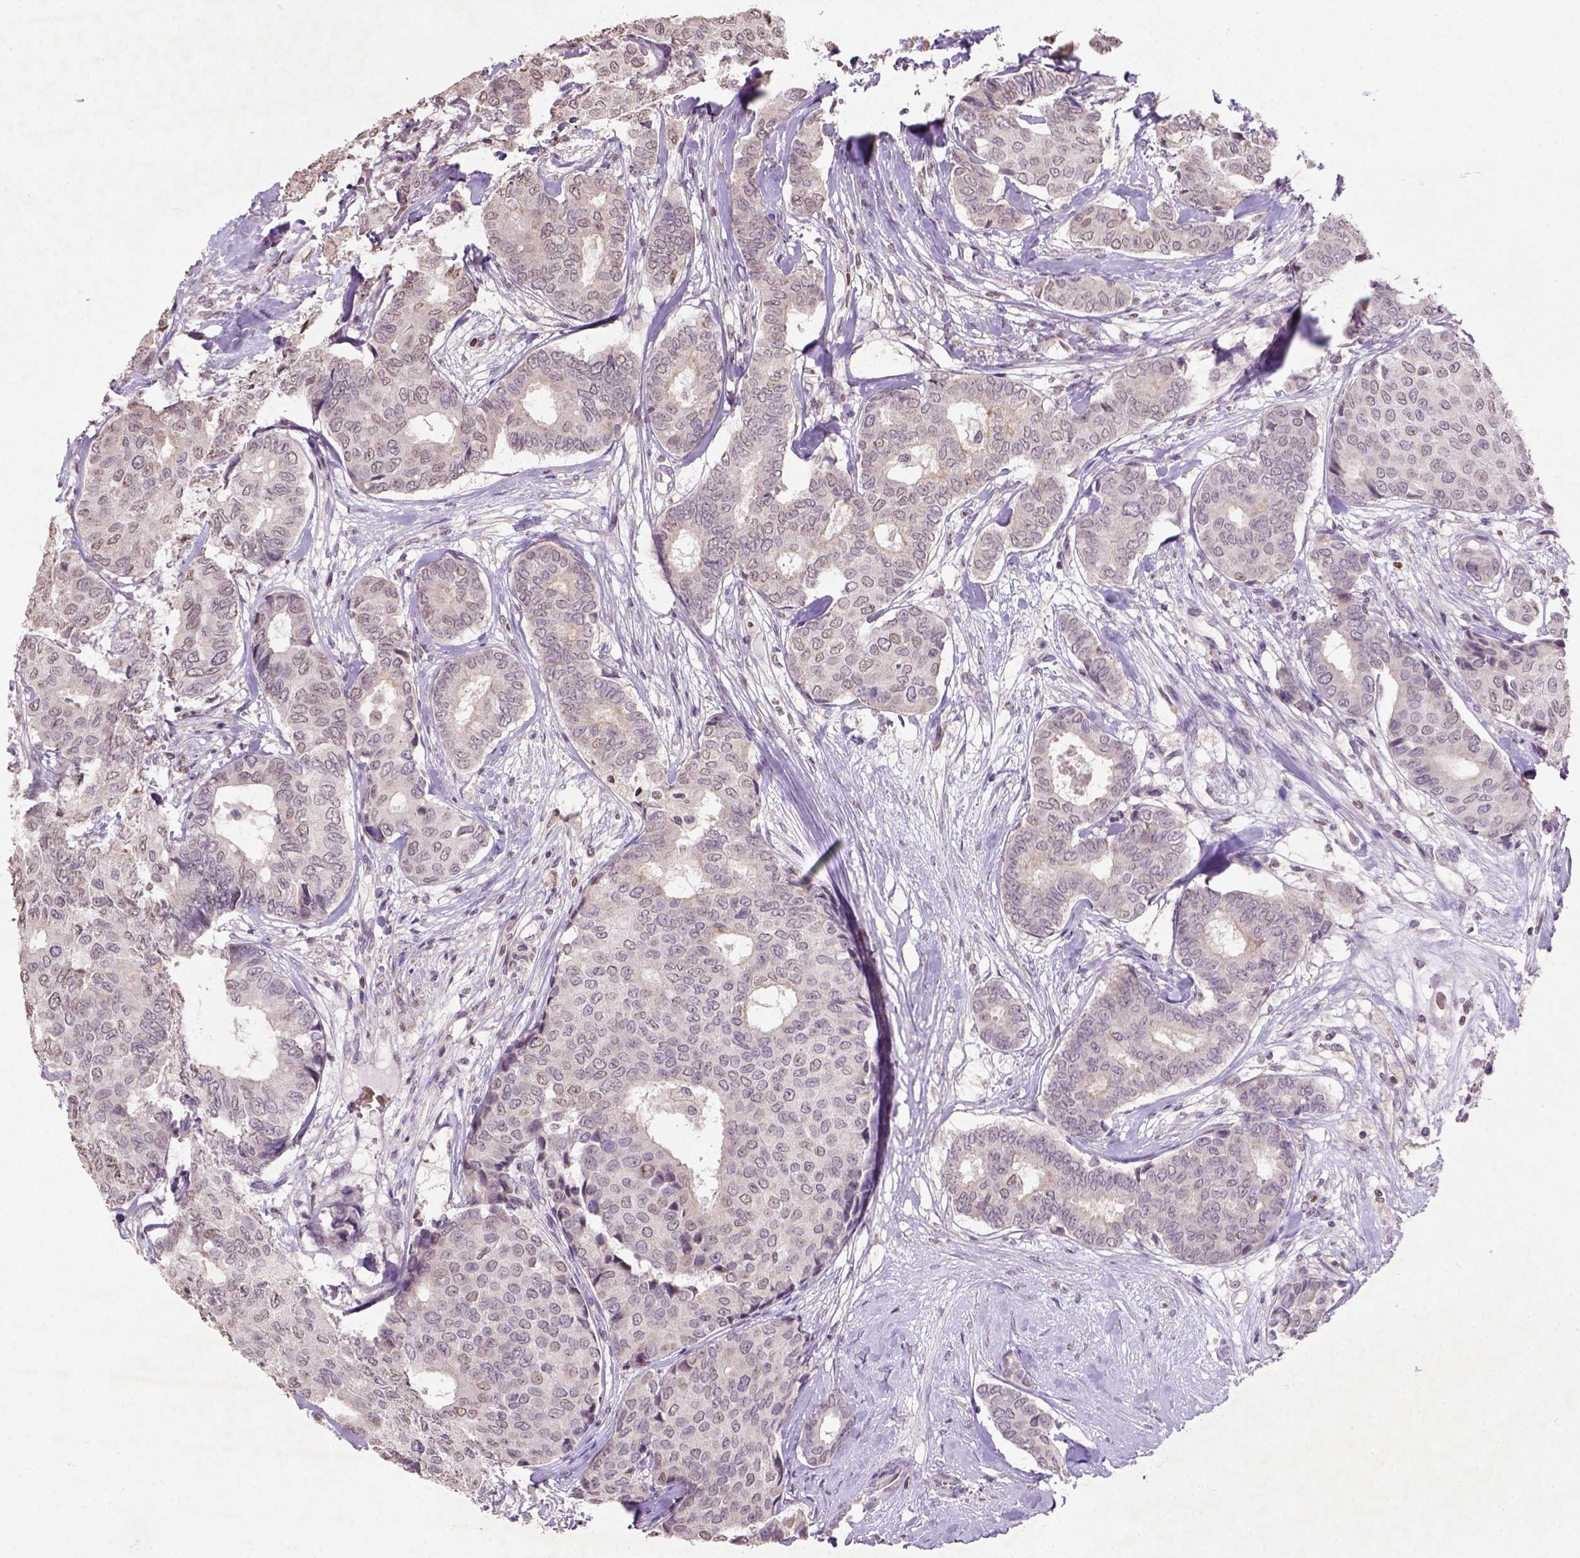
{"staining": {"intensity": "weak", "quantity": "<25%", "location": "cytoplasmic/membranous,nuclear"}, "tissue": "breast cancer", "cell_type": "Tumor cells", "image_type": "cancer", "snomed": [{"axis": "morphology", "description": "Duct carcinoma"}, {"axis": "topography", "description": "Breast"}], "caption": "Tumor cells are negative for protein expression in human breast cancer.", "gene": "NUDT3", "patient": {"sex": "female", "age": 75}}